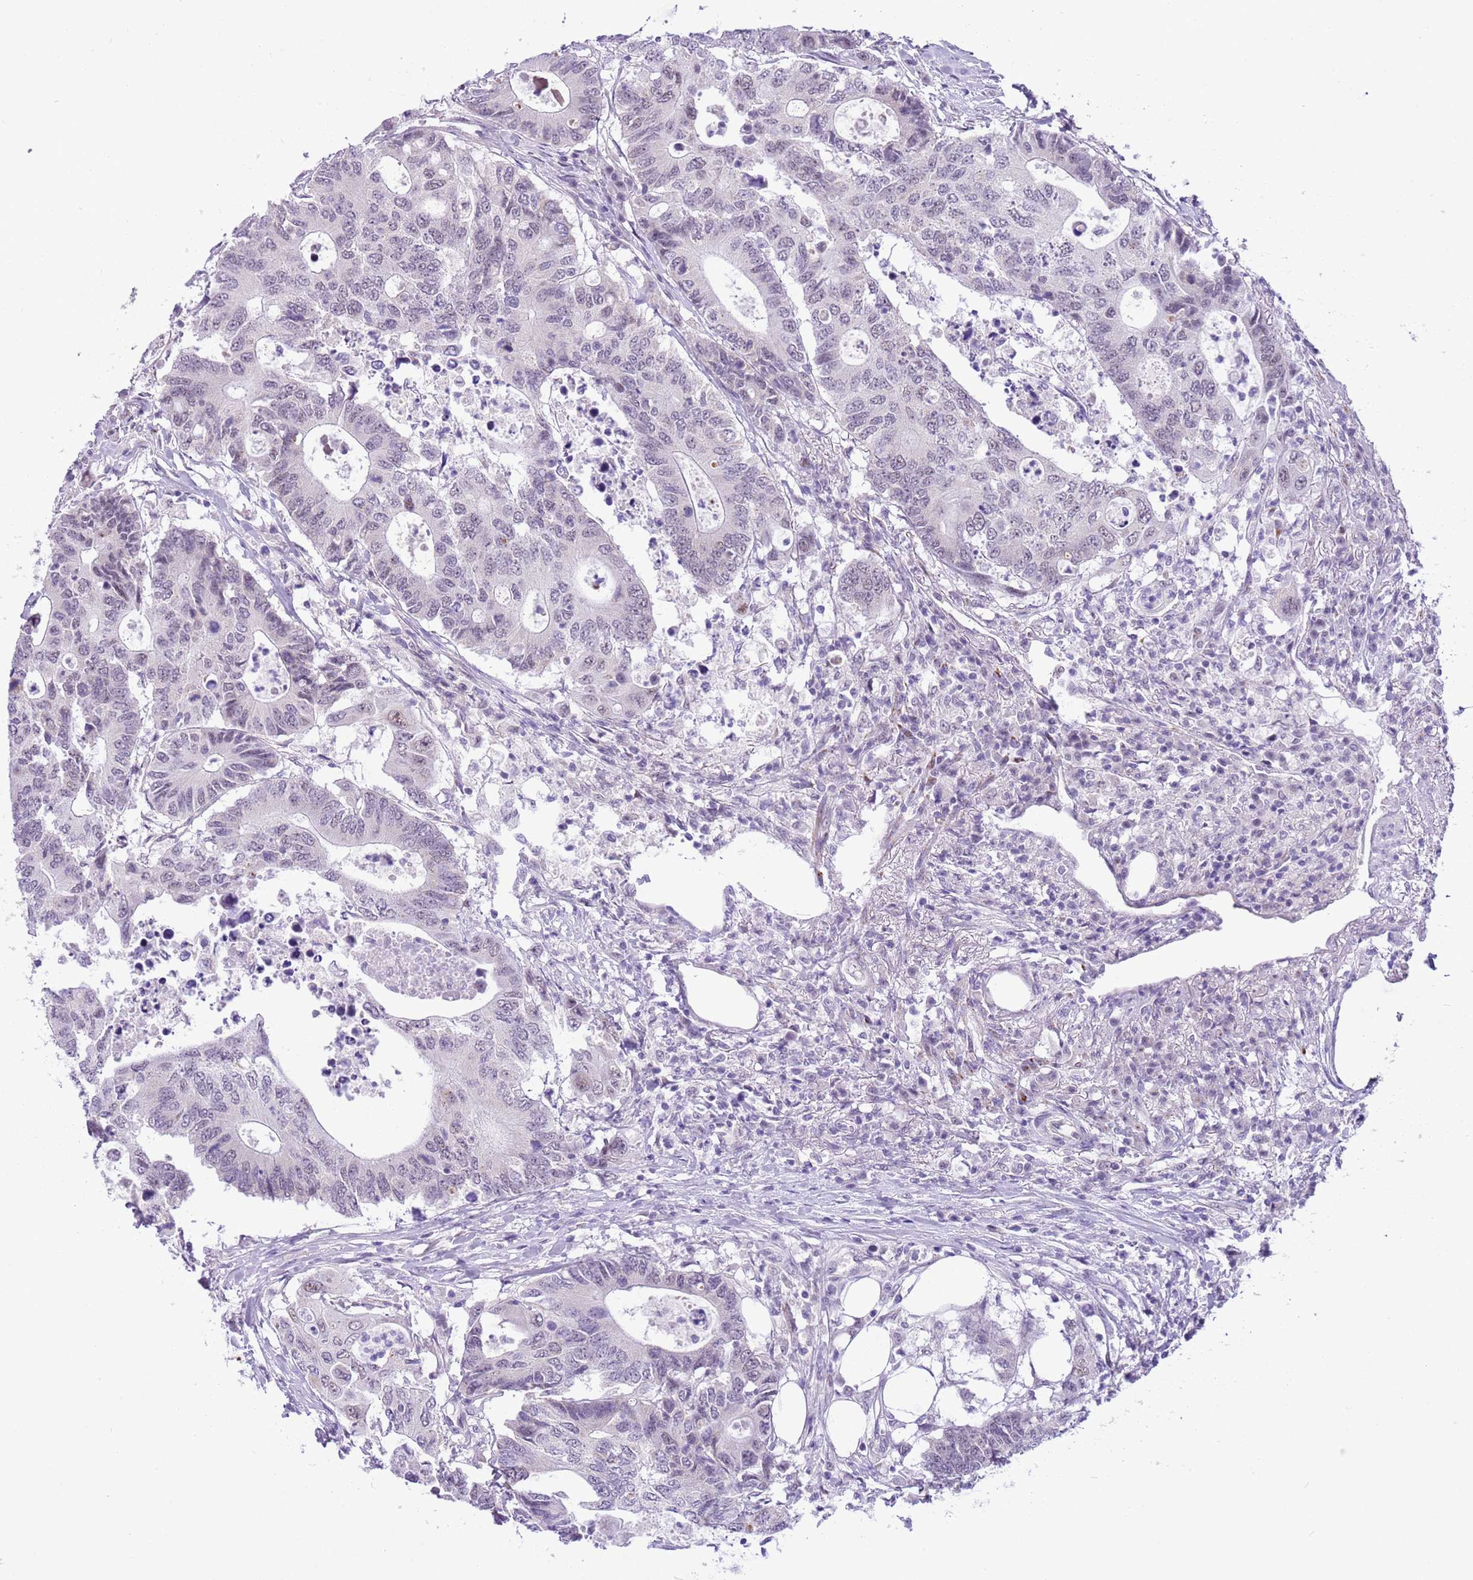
{"staining": {"intensity": "negative", "quantity": "none", "location": "none"}, "tissue": "colorectal cancer", "cell_type": "Tumor cells", "image_type": "cancer", "snomed": [{"axis": "morphology", "description": "Adenocarcinoma, NOS"}, {"axis": "topography", "description": "Colon"}], "caption": "Tumor cells show no significant expression in colorectal cancer (adenocarcinoma).", "gene": "FAM120C", "patient": {"sex": "male", "age": 71}}